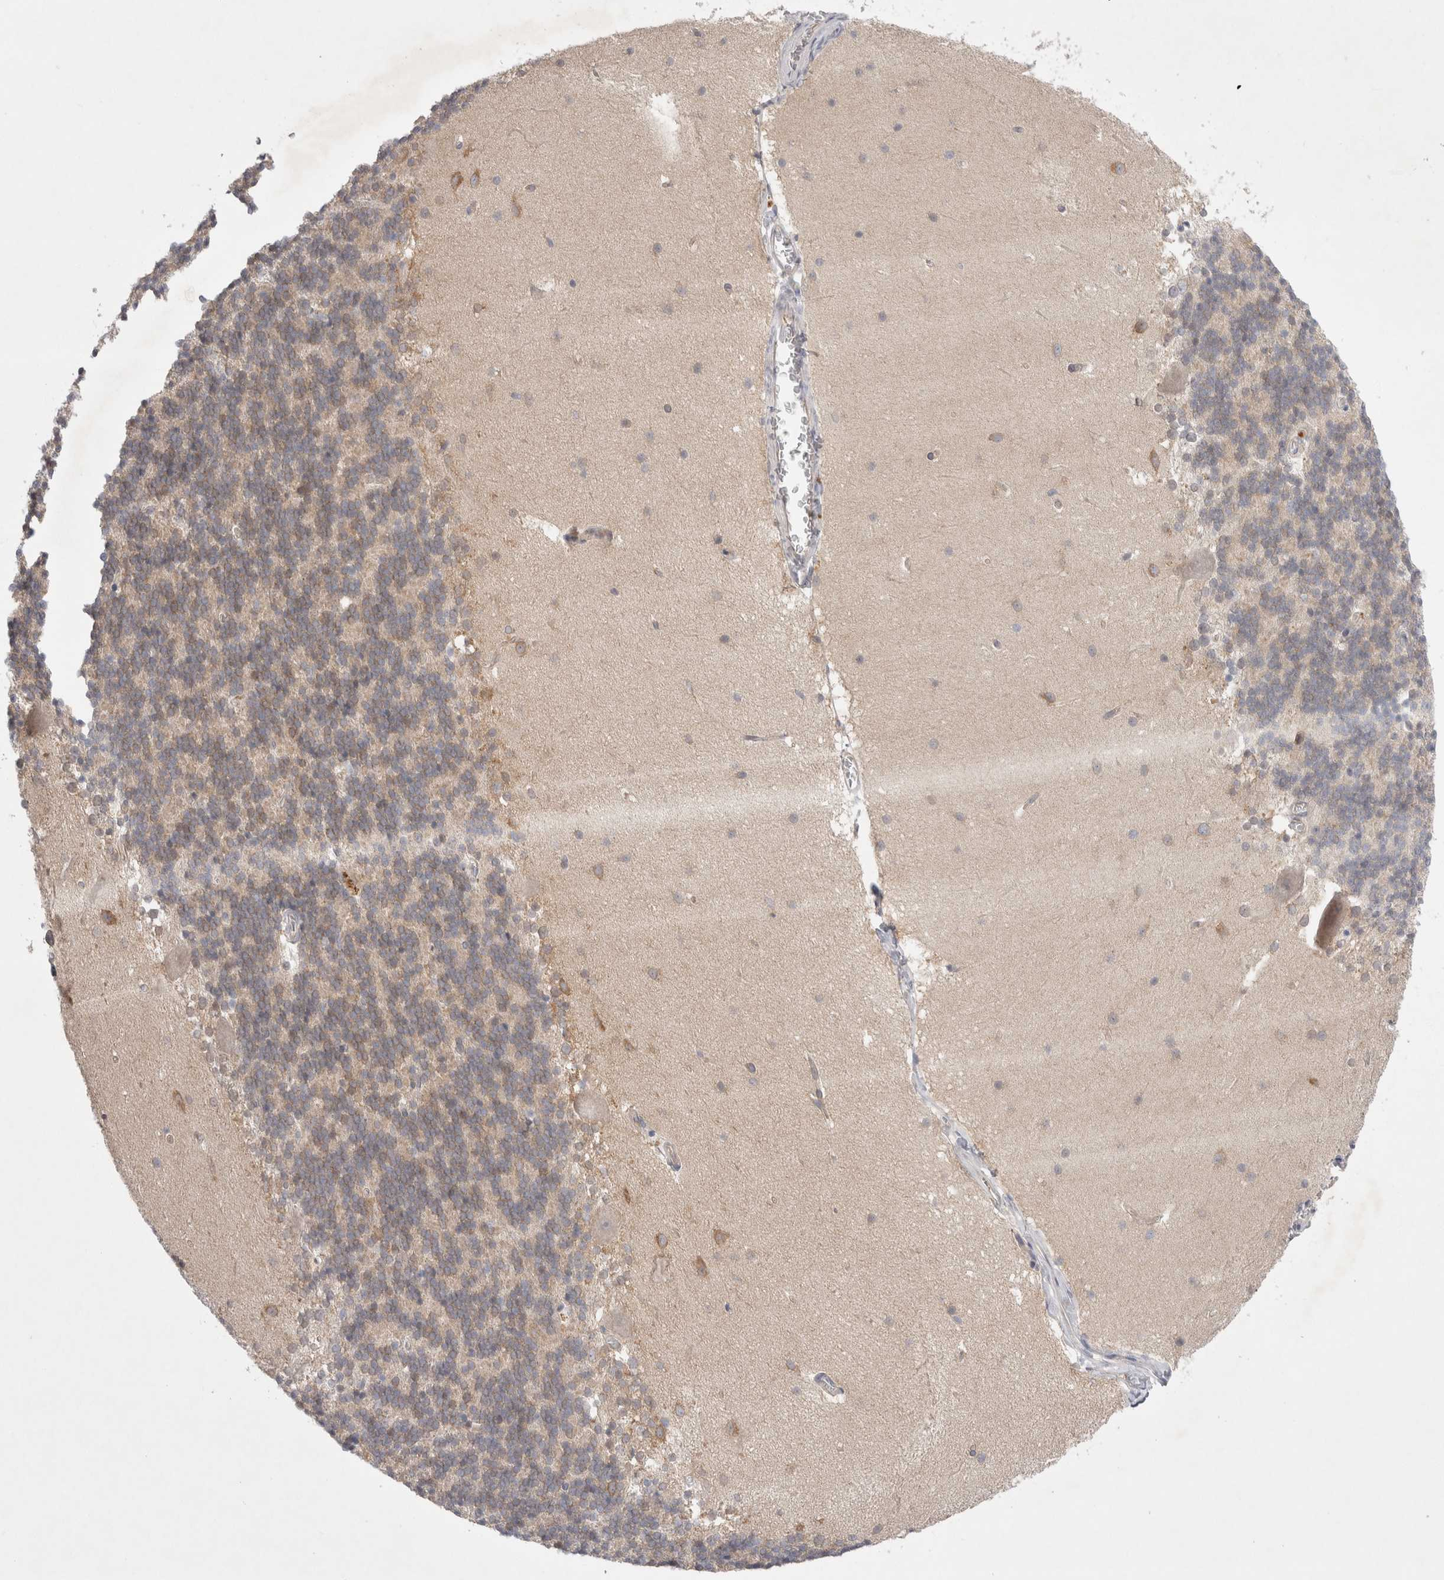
{"staining": {"intensity": "moderate", "quantity": "25%-75%", "location": "cytoplasmic/membranous"}, "tissue": "cerebellum", "cell_type": "Cells in granular layer", "image_type": "normal", "snomed": [{"axis": "morphology", "description": "Normal tissue, NOS"}, {"axis": "topography", "description": "Cerebellum"}], "caption": "Normal cerebellum shows moderate cytoplasmic/membranous positivity in about 25%-75% of cells in granular layer.", "gene": "WIPF2", "patient": {"sex": "female", "age": 19}}